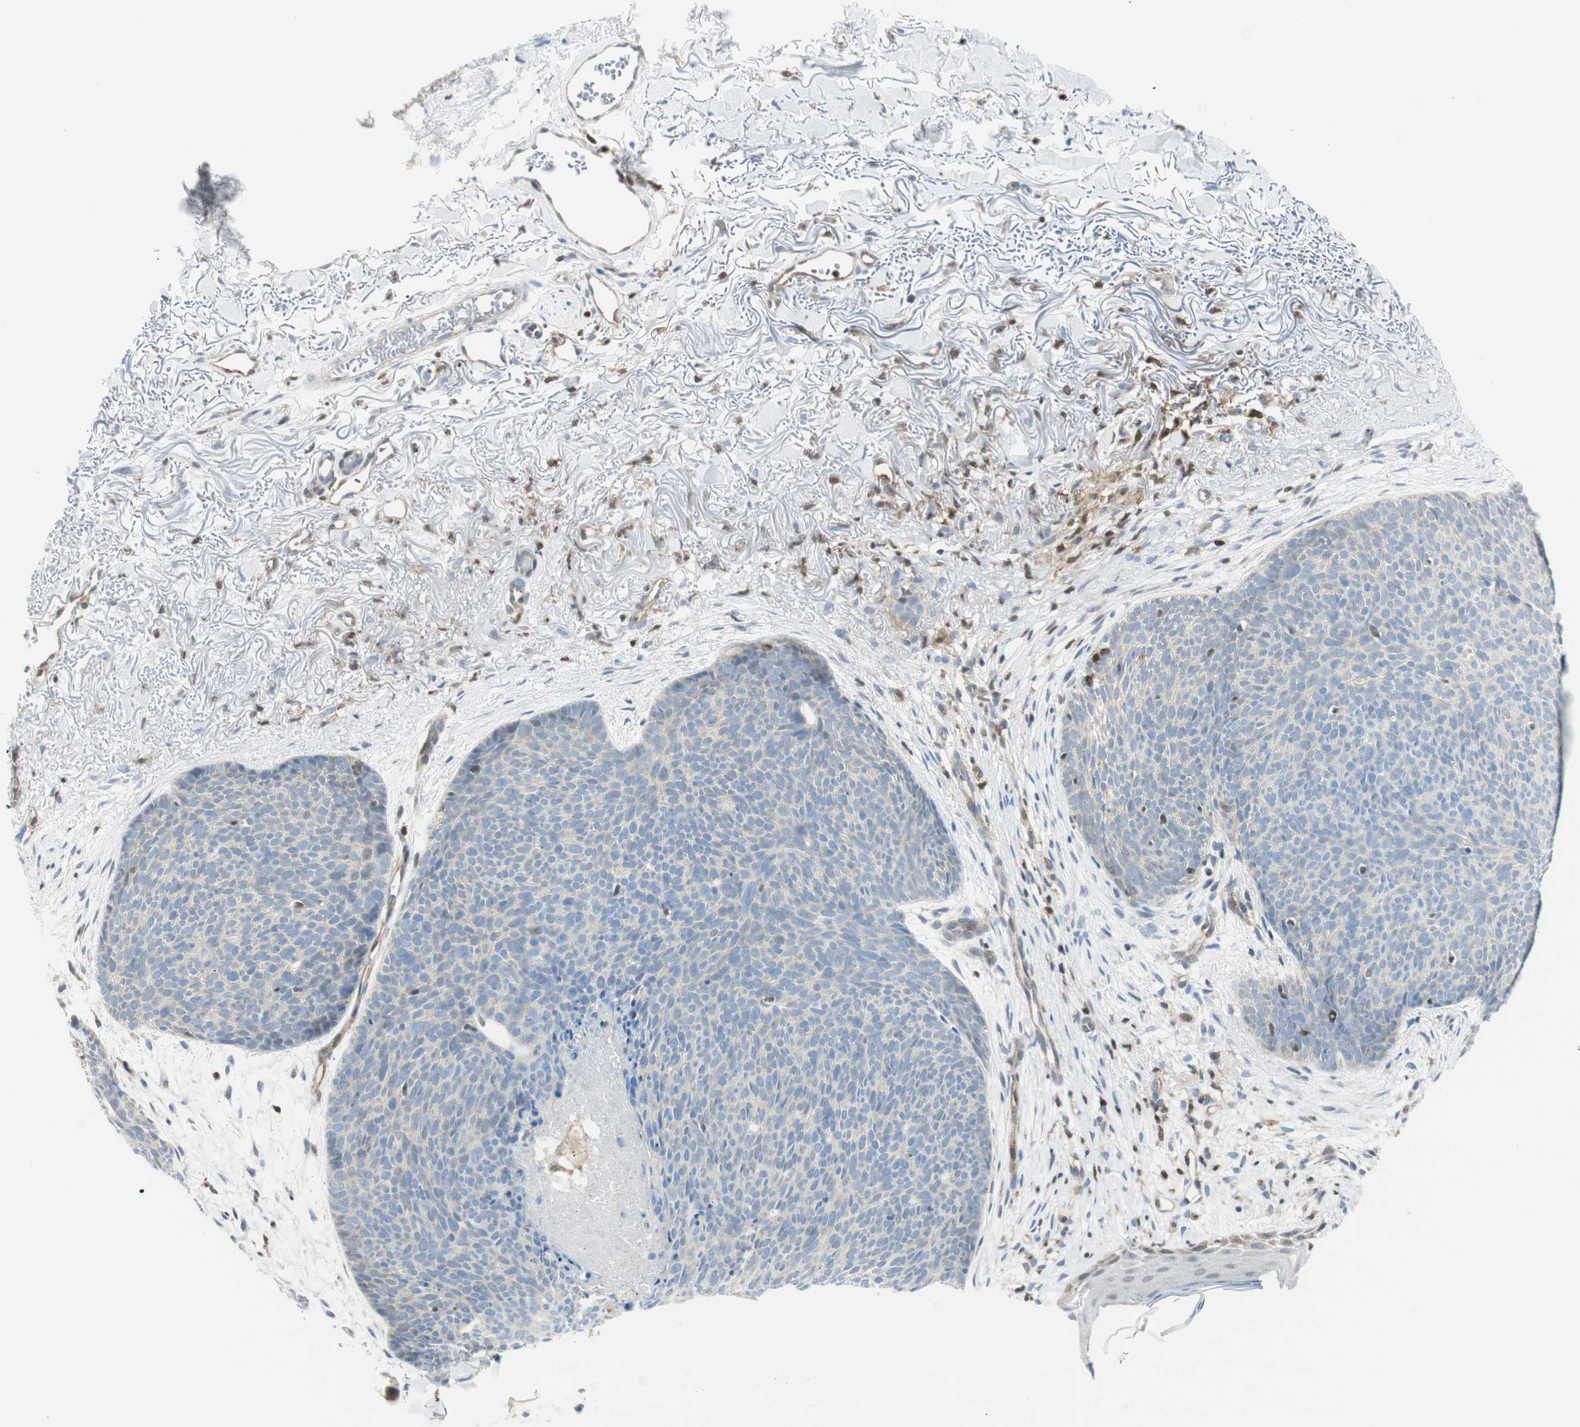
{"staining": {"intensity": "negative", "quantity": "none", "location": "none"}, "tissue": "skin cancer", "cell_type": "Tumor cells", "image_type": "cancer", "snomed": [{"axis": "morphology", "description": "Normal tissue, NOS"}, {"axis": "morphology", "description": "Basal cell carcinoma"}, {"axis": "topography", "description": "Skin"}], "caption": "Human skin cancer (basal cell carcinoma) stained for a protein using immunohistochemistry demonstrates no positivity in tumor cells.", "gene": "PPP1CA", "patient": {"sex": "female", "age": 70}}